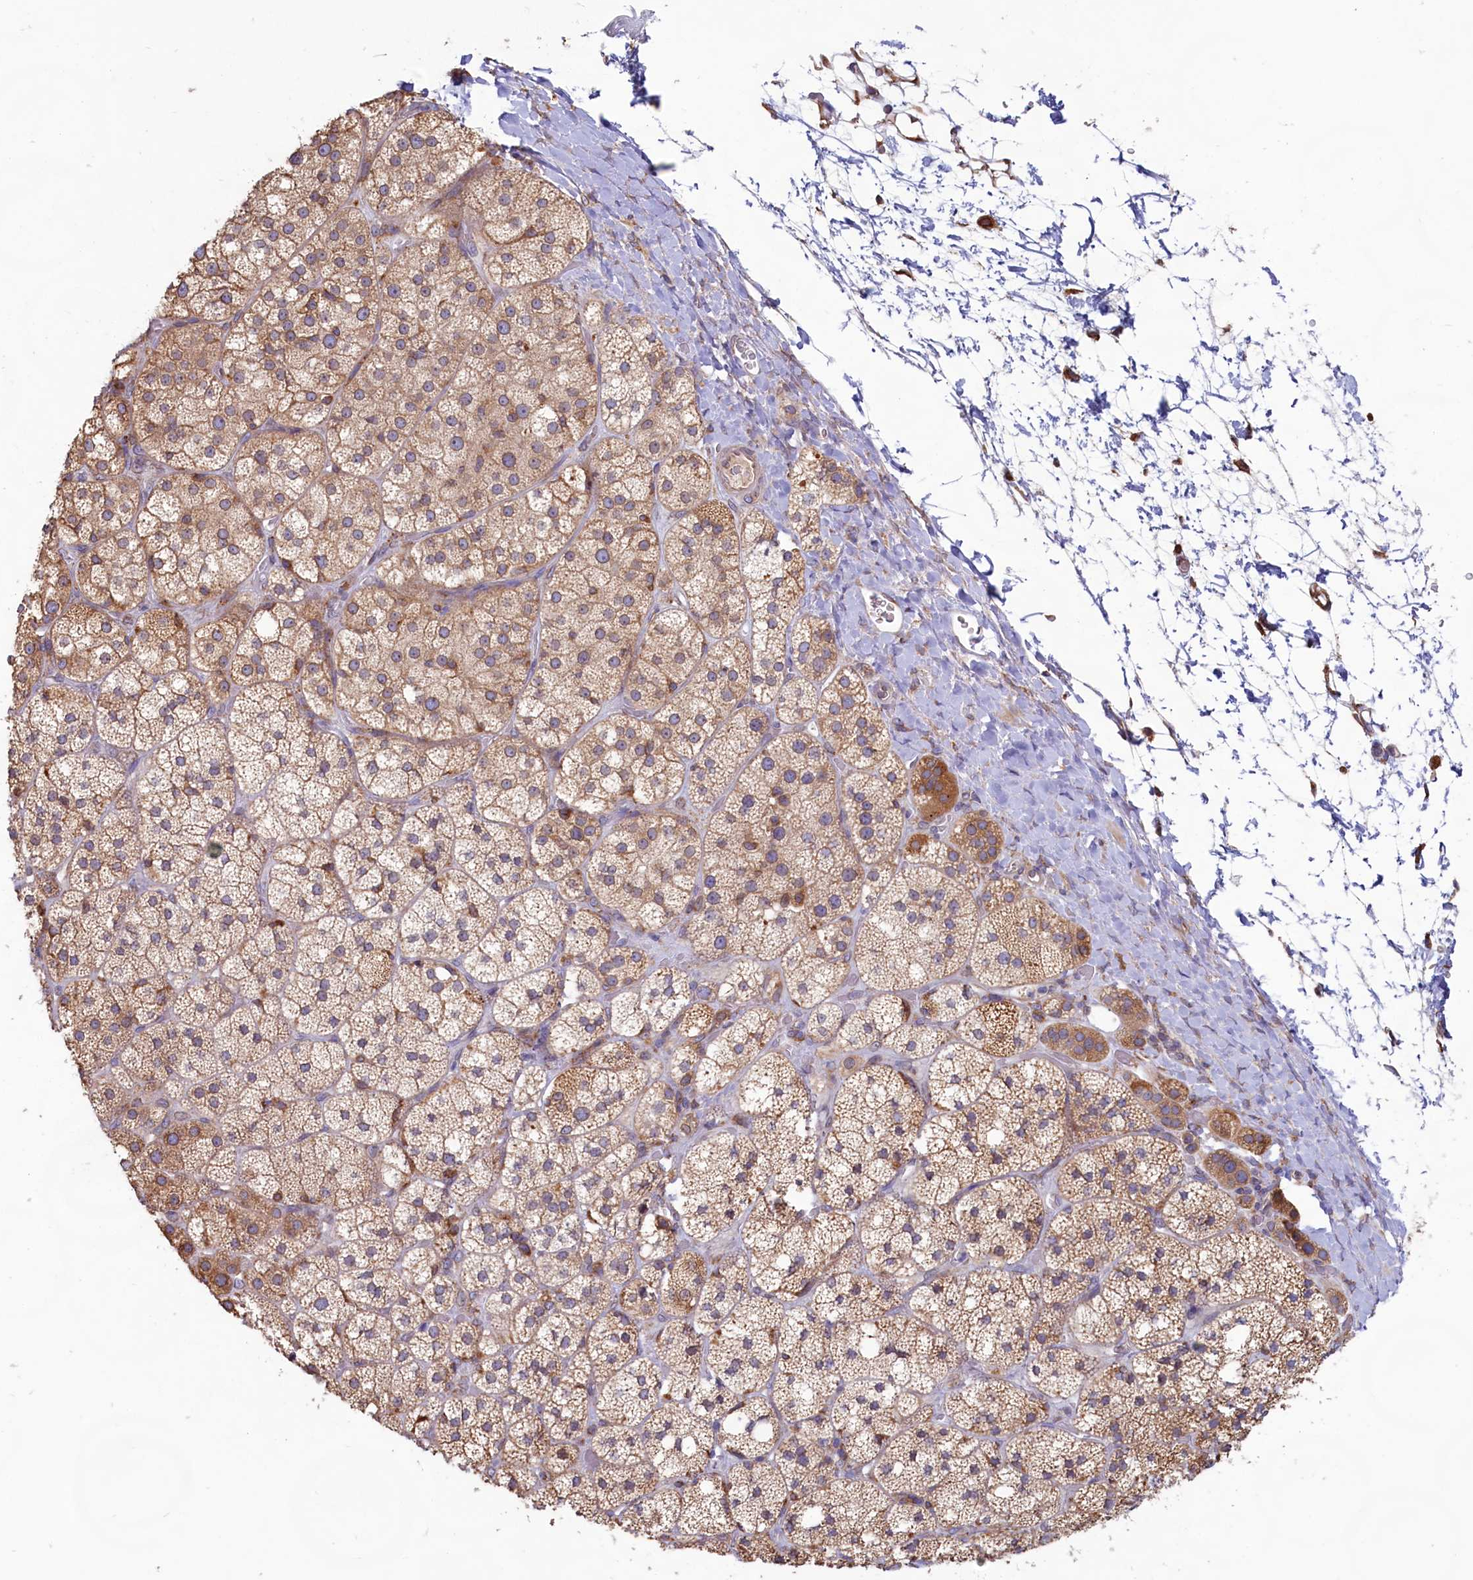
{"staining": {"intensity": "moderate", "quantity": ">75%", "location": "cytoplasmic/membranous"}, "tissue": "adrenal gland", "cell_type": "Glandular cells", "image_type": "normal", "snomed": [{"axis": "morphology", "description": "Normal tissue, NOS"}, {"axis": "topography", "description": "Adrenal gland"}], "caption": "Immunohistochemistry histopathology image of normal adrenal gland: adrenal gland stained using immunohistochemistry displays medium levels of moderate protein expression localized specifically in the cytoplasmic/membranous of glandular cells, appearing as a cytoplasmic/membranous brown color.", "gene": "TBC1D19", "patient": {"sex": "male", "age": 61}}